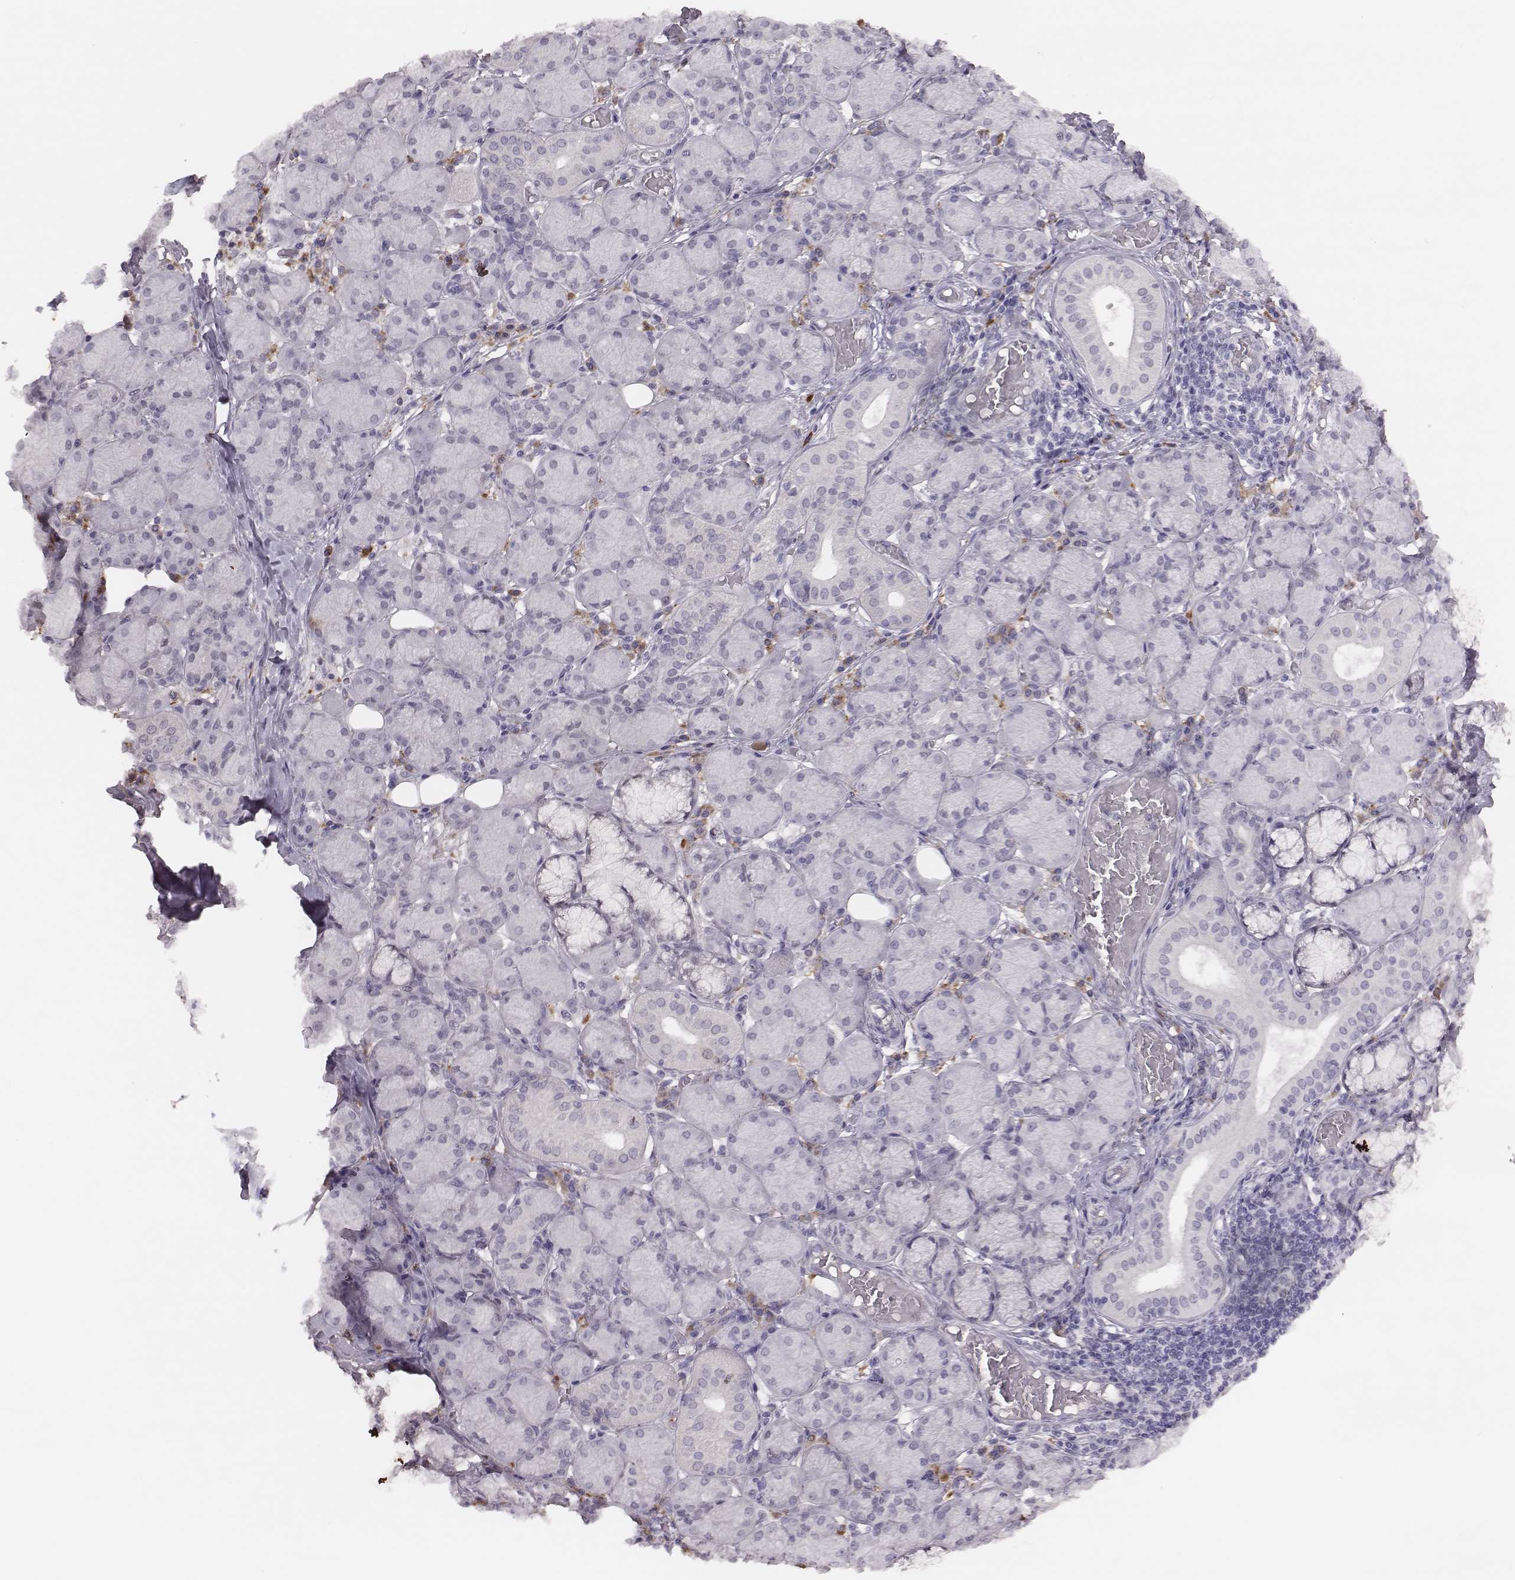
{"staining": {"intensity": "negative", "quantity": "none", "location": "none"}, "tissue": "salivary gland", "cell_type": "Glandular cells", "image_type": "normal", "snomed": [{"axis": "morphology", "description": "Normal tissue, NOS"}, {"axis": "topography", "description": "Salivary gland"}, {"axis": "topography", "description": "Peripheral nerve tissue"}], "caption": "This is a photomicrograph of immunohistochemistry staining of benign salivary gland, which shows no expression in glandular cells. Brightfield microscopy of immunohistochemistry (IHC) stained with DAB (brown) and hematoxylin (blue), captured at high magnification.", "gene": "PBK", "patient": {"sex": "female", "age": 24}}